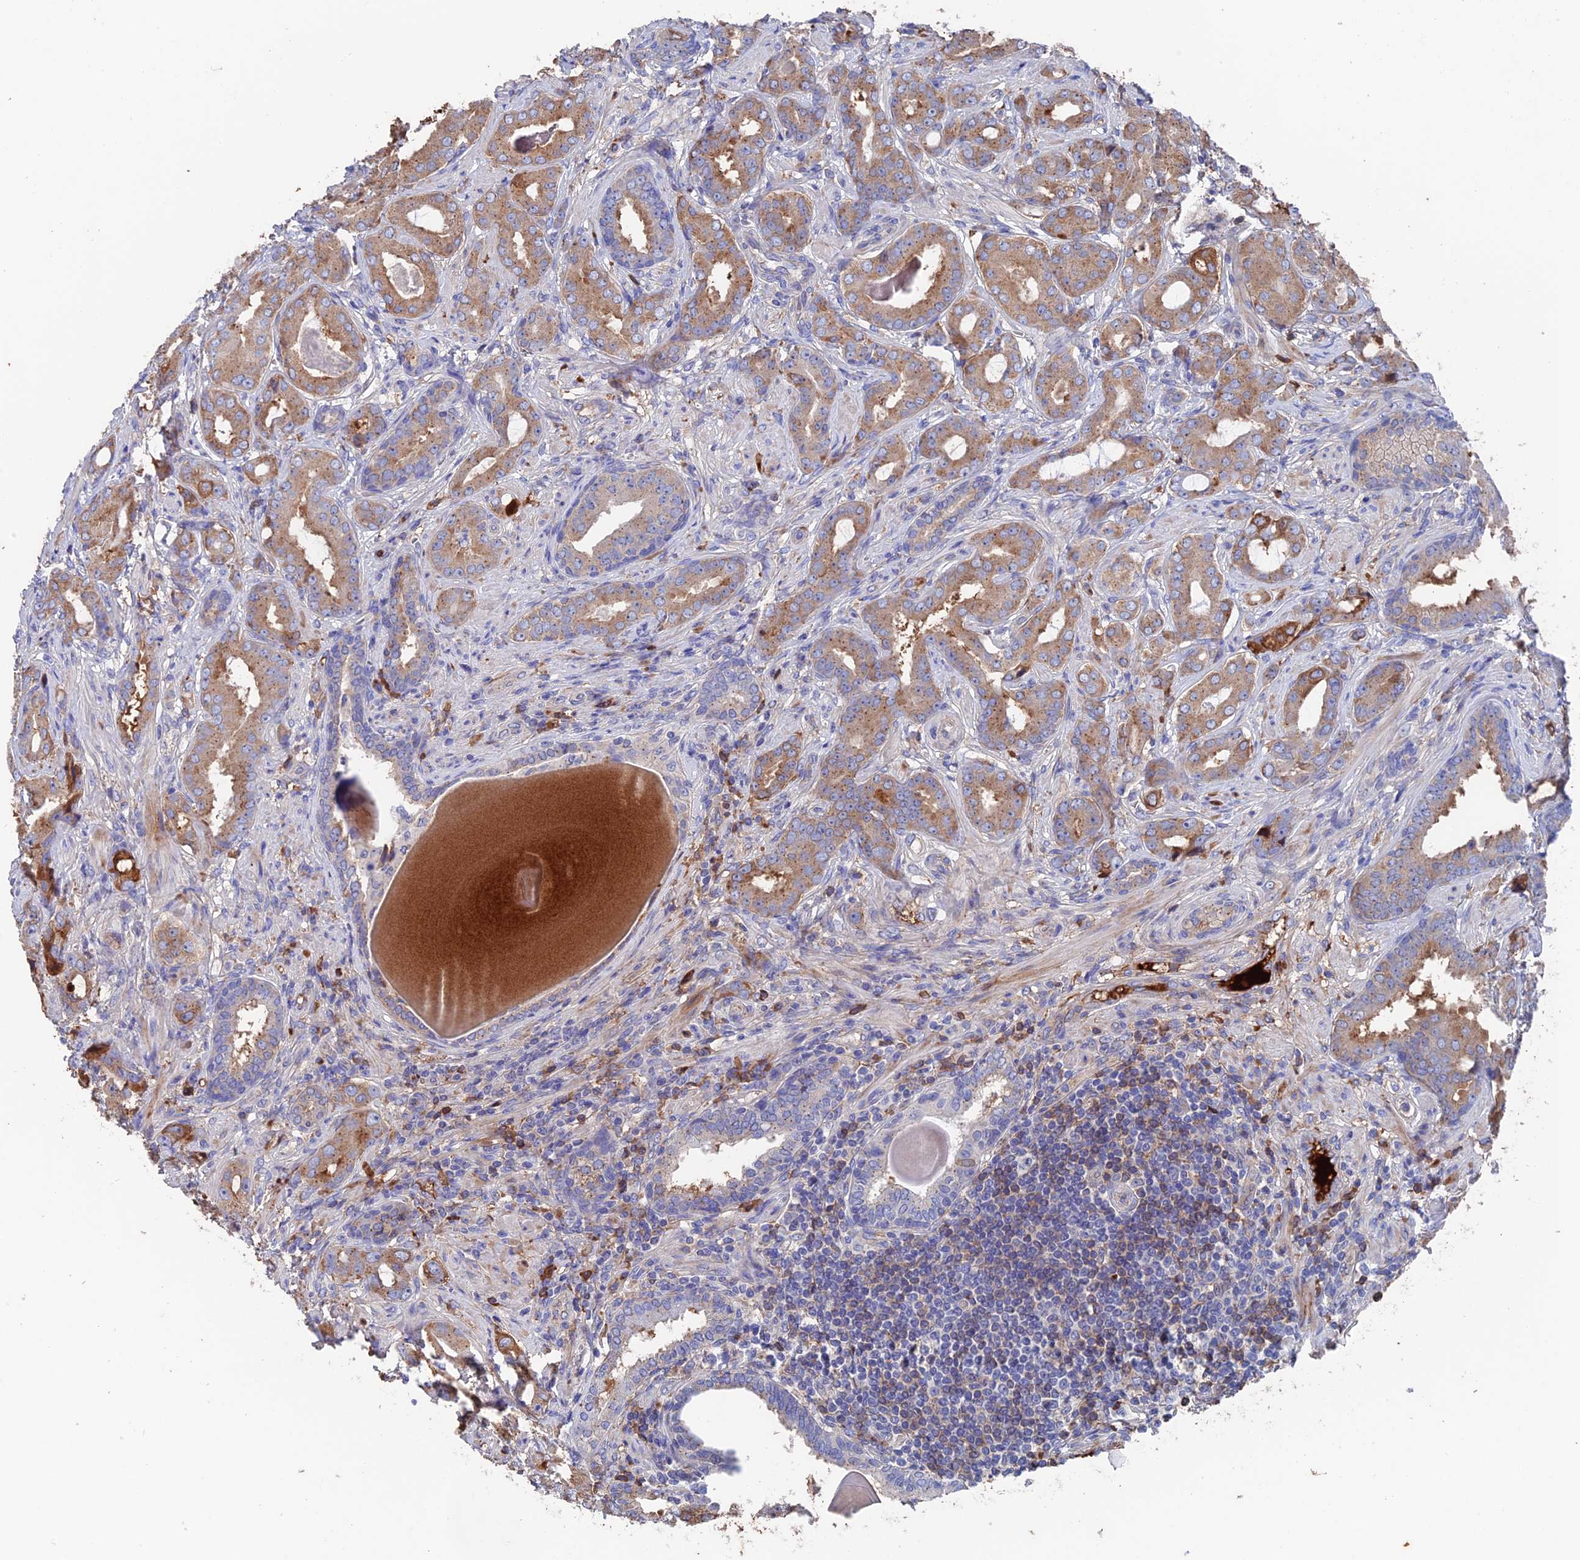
{"staining": {"intensity": "moderate", "quantity": ">75%", "location": "cytoplasmic/membranous"}, "tissue": "prostate cancer", "cell_type": "Tumor cells", "image_type": "cancer", "snomed": [{"axis": "morphology", "description": "Adenocarcinoma, Low grade"}, {"axis": "topography", "description": "Prostate"}], "caption": "Adenocarcinoma (low-grade) (prostate) tissue exhibits moderate cytoplasmic/membranous positivity in approximately >75% of tumor cells, visualized by immunohistochemistry.", "gene": "HPF1", "patient": {"sex": "male", "age": 57}}